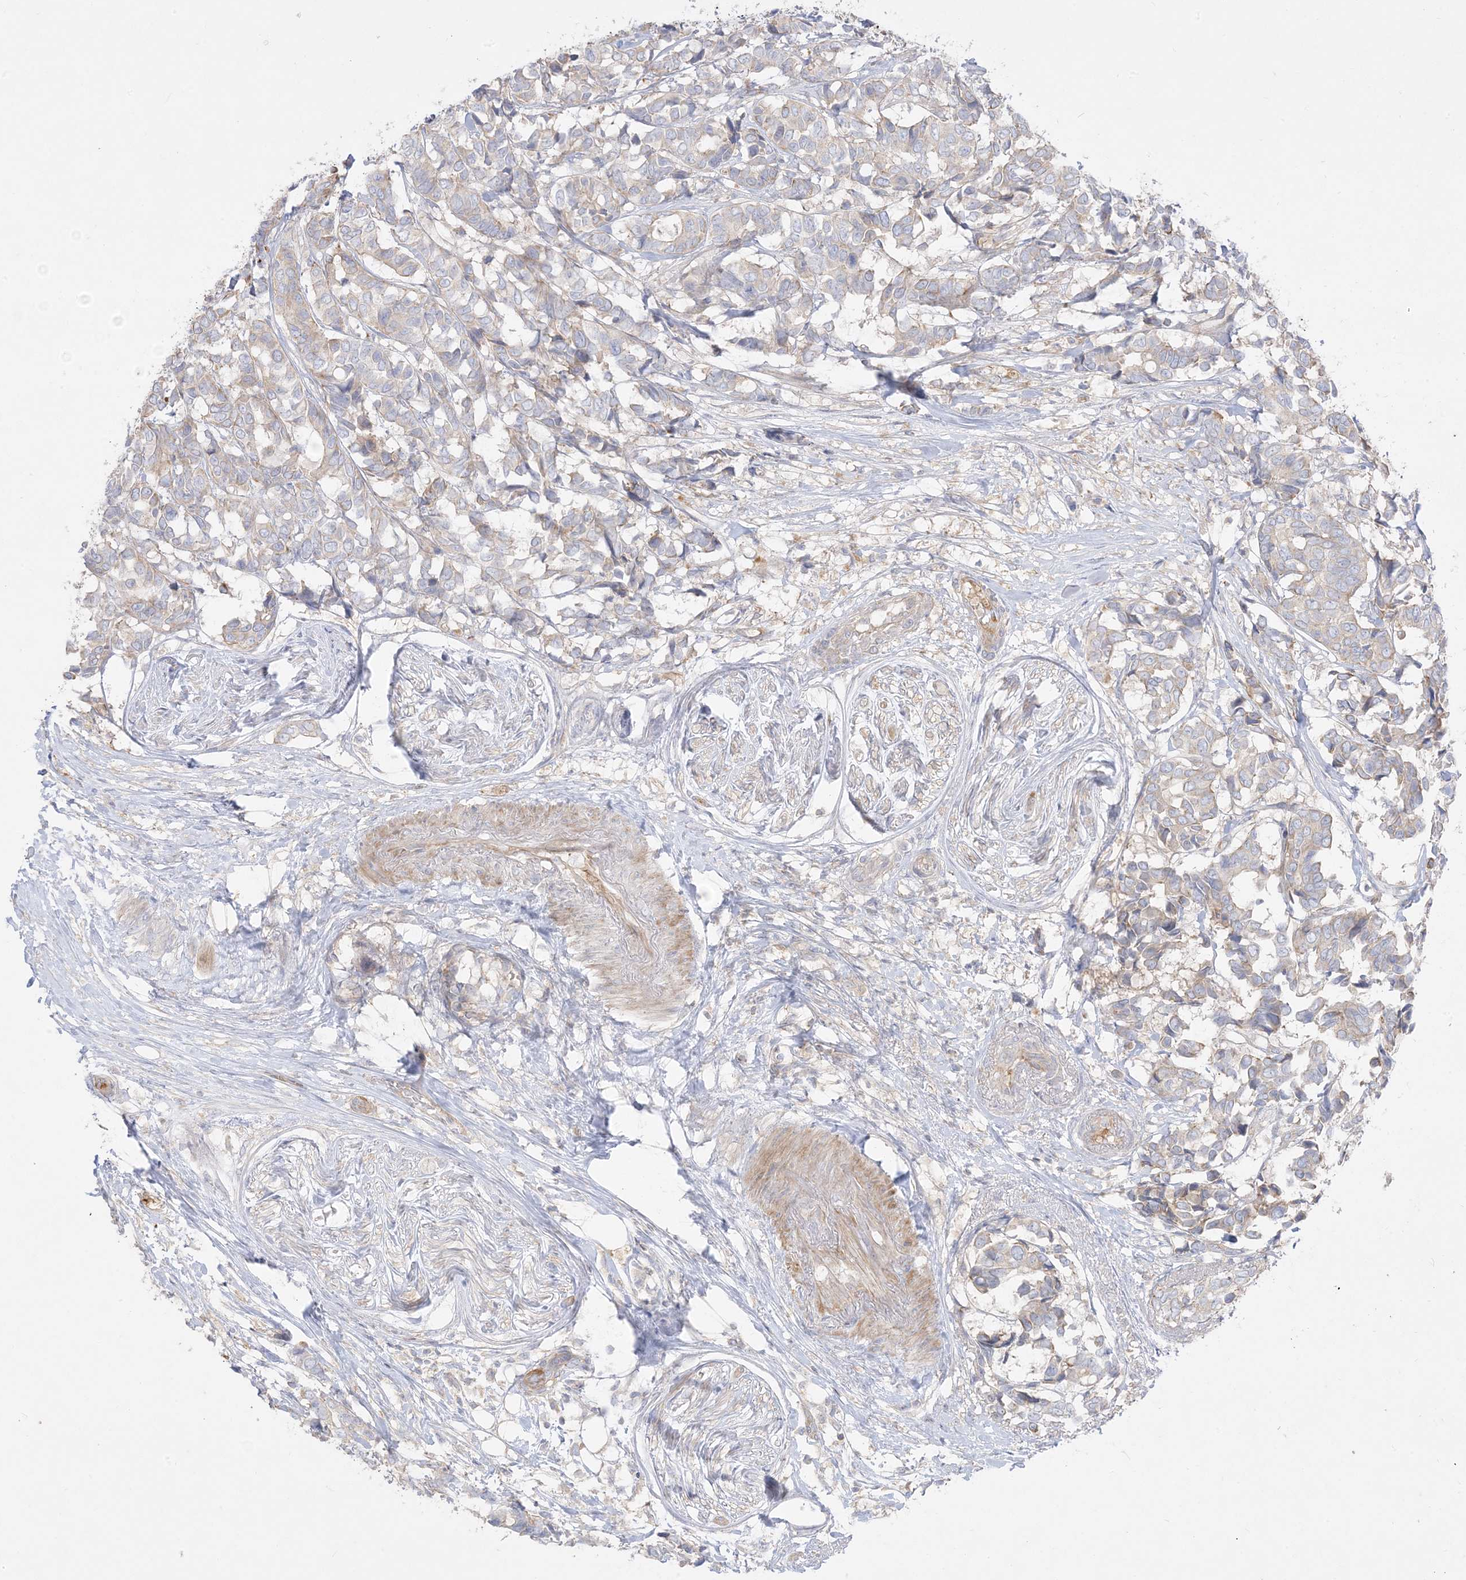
{"staining": {"intensity": "weak", "quantity": "<25%", "location": "cytoplasmic/membranous"}, "tissue": "breast cancer", "cell_type": "Tumor cells", "image_type": "cancer", "snomed": [{"axis": "morphology", "description": "Duct carcinoma"}, {"axis": "topography", "description": "Breast"}], "caption": "This is a histopathology image of IHC staining of breast cancer (infiltrating ductal carcinoma), which shows no expression in tumor cells. Brightfield microscopy of immunohistochemistry (IHC) stained with DAB (3,3'-diaminobenzidine) (brown) and hematoxylin (blue), captured at high magnification.", "gene": "ARHGEF9", "patient": {"sex": "female", "age": 87}}